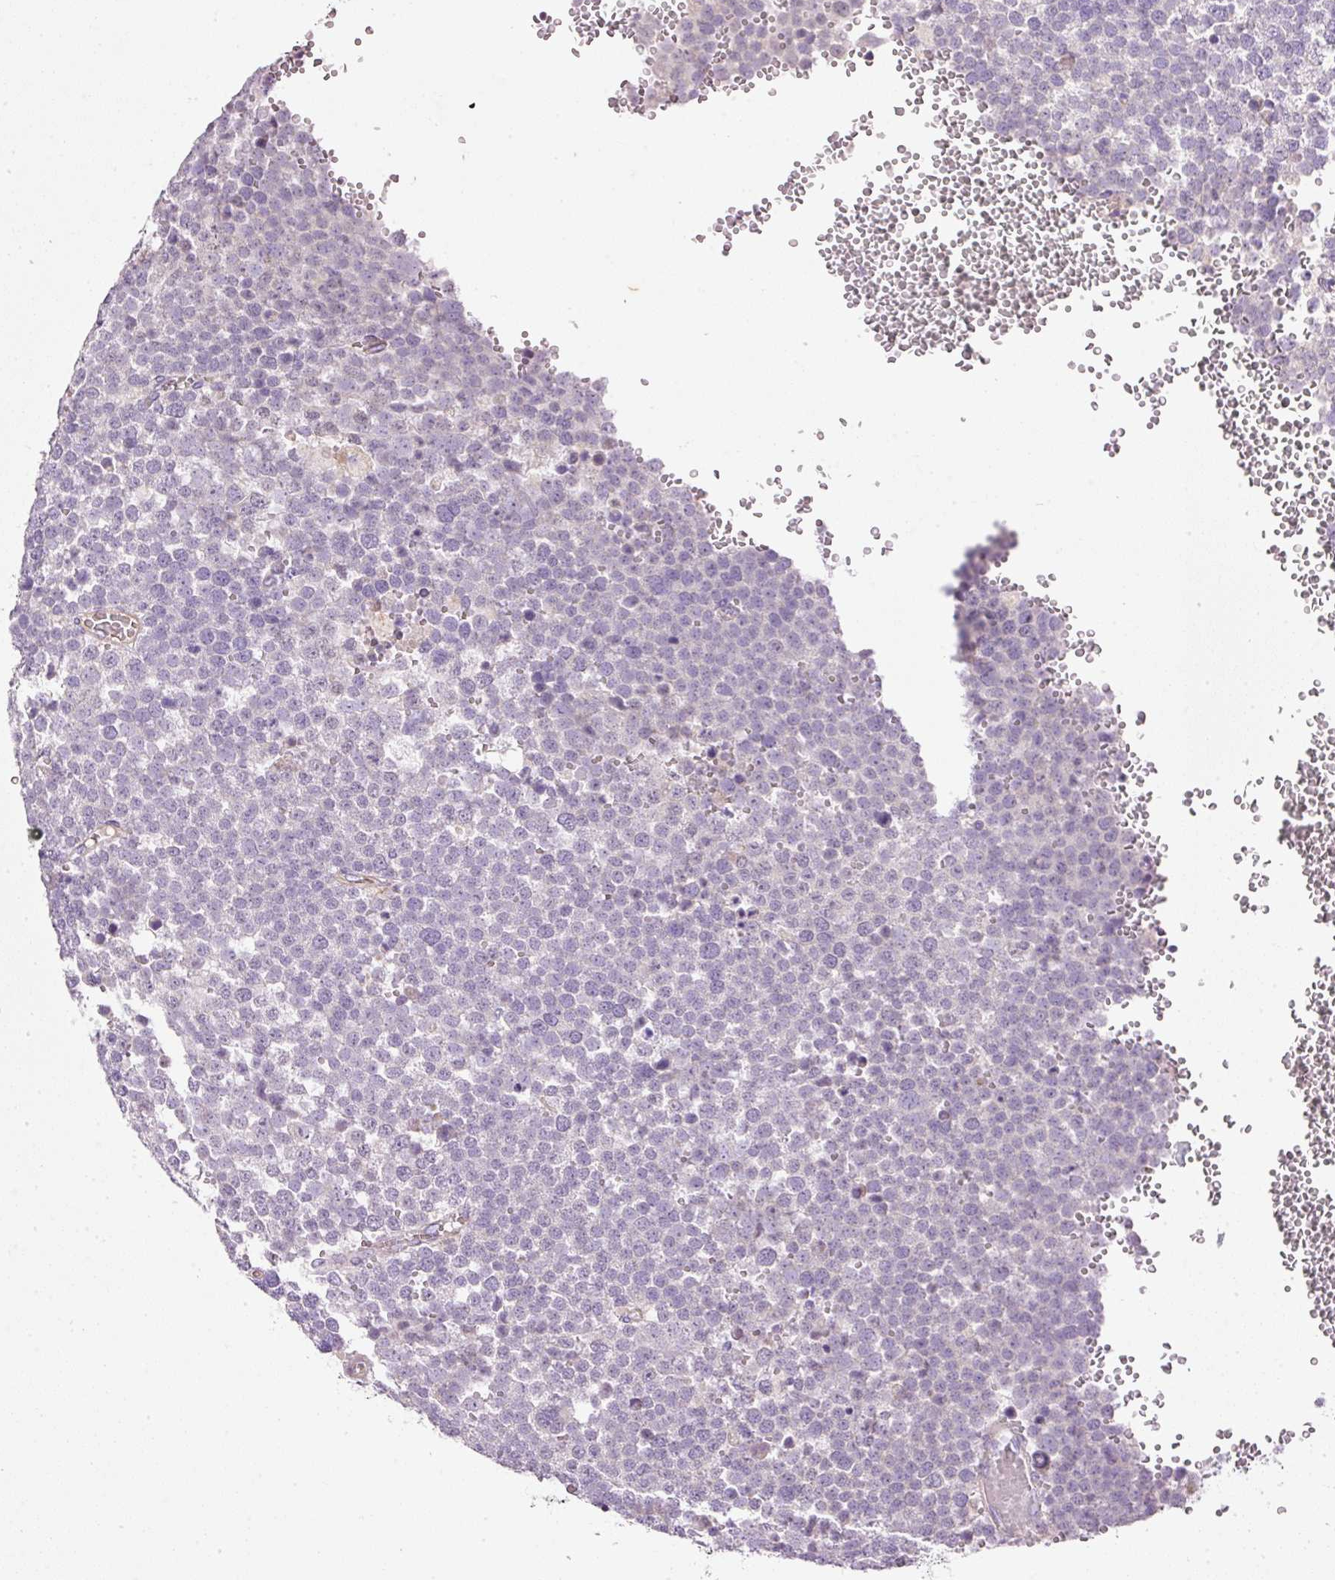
{"staining": {"intensity": "negative", "quantity": "none", "location": "none"}, "tissue": "testis cancer", "cell_type": "Tumor cells", "image_type": "cancer", "snomed": [{"axis": "morphology", "description": "Seminoma, NOS"}, {"axis": "topography", "description": "Testis"}], "caption": "Testis cancer was stained to show a protein in brown. There is no significant staining in tumor cells.", "gene": "KPNA5", "patient": {"sex": "male", "age": 71}}